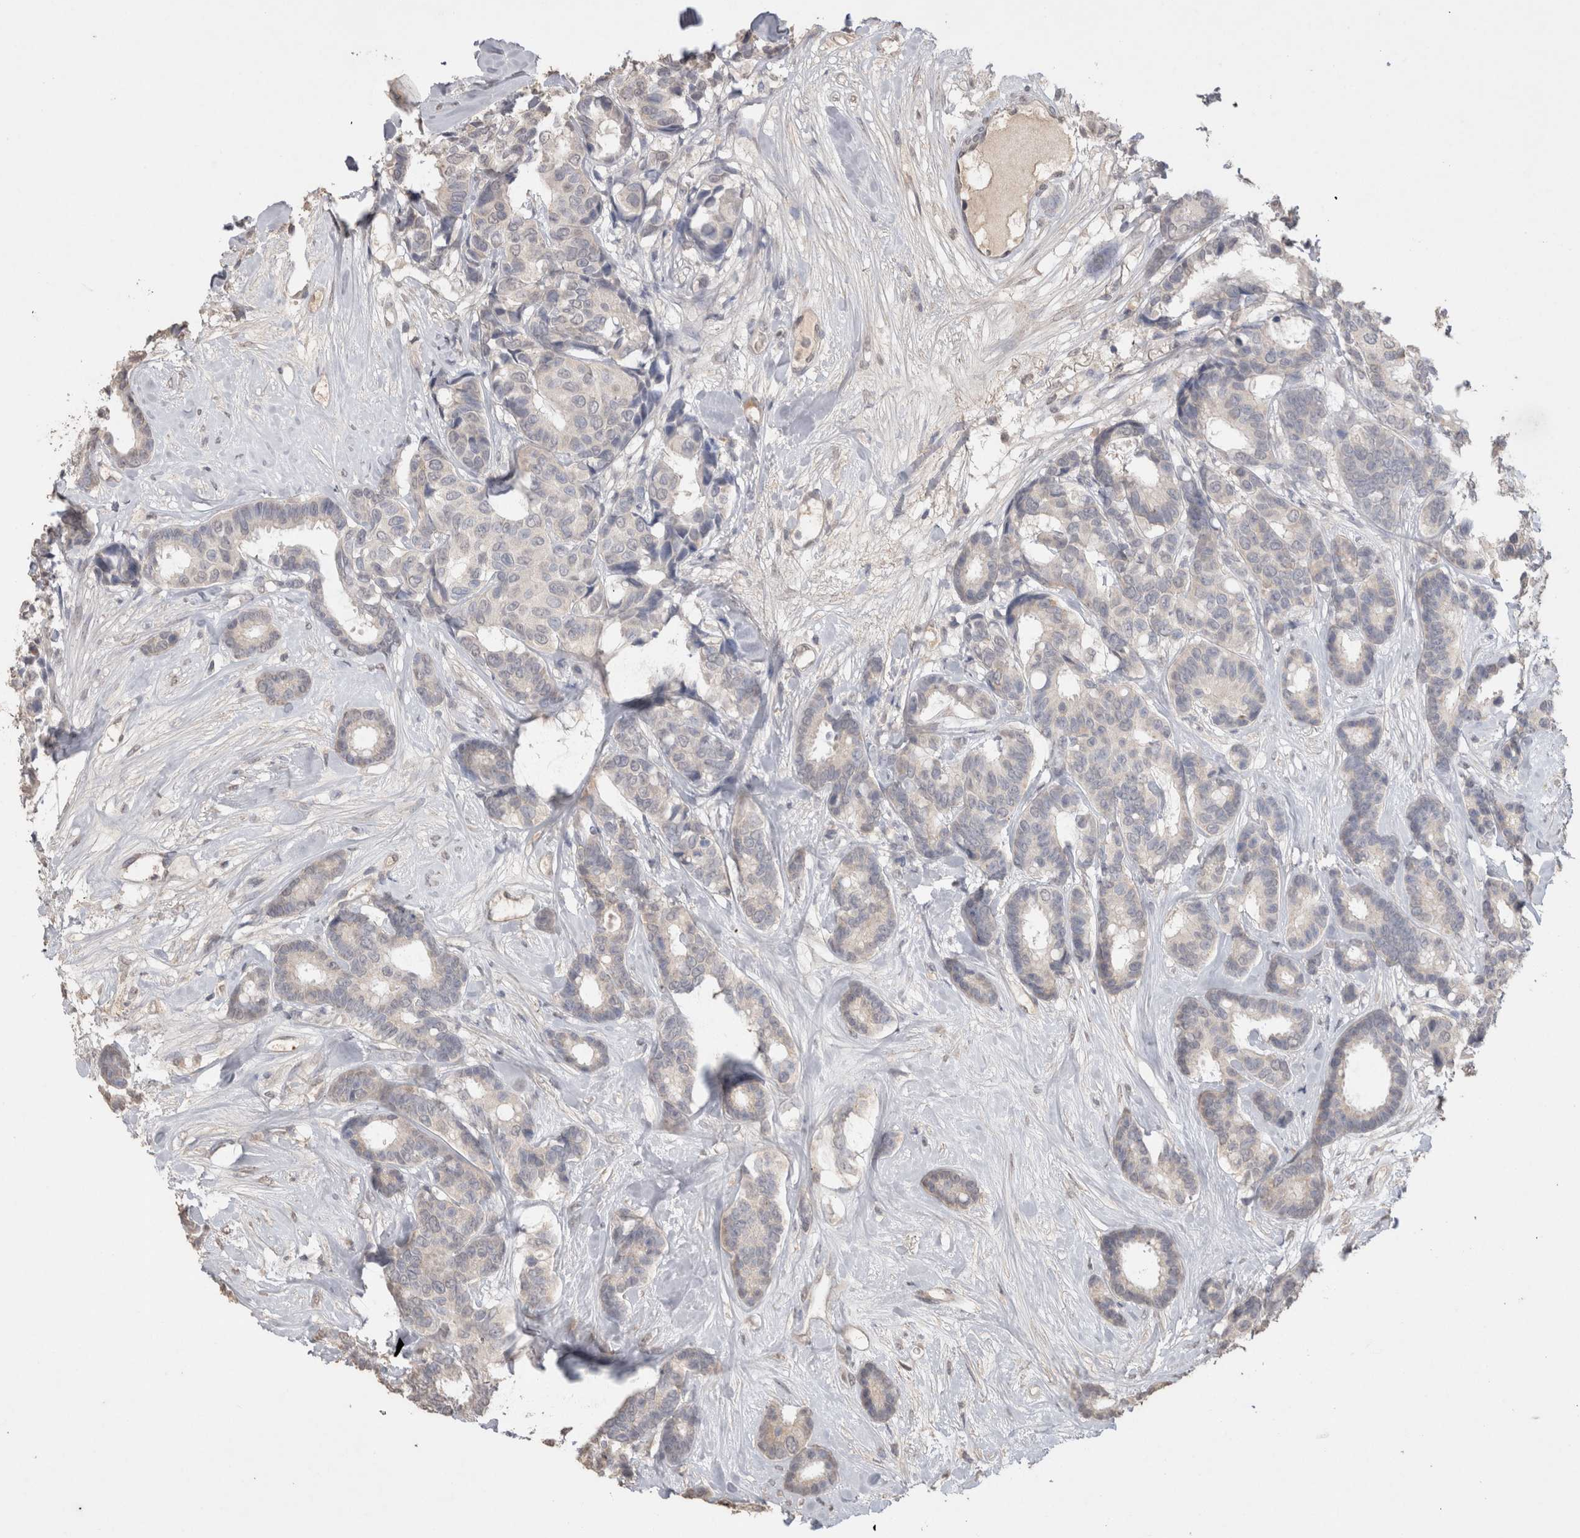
{"staining": {"intensity": "negative", "quantity": "none", "location": "none"}, "tissue": "breast cancer", "cell_type": "Tumor cells", "image_type": "cancer", "snomed": [{"axis": "morphology", "description": "Duct carcinoma"}, {"axis": "topography", "description": "Breast"}], "caption": "Tumor cells show no significant protein expression in intraductal carcinoma (breast). (DAB immunohistochemistry (IHC) with hematoxylin counter stain).", "gene": "NAALADL2", "patient": {"sex": "female", "age": 87}}